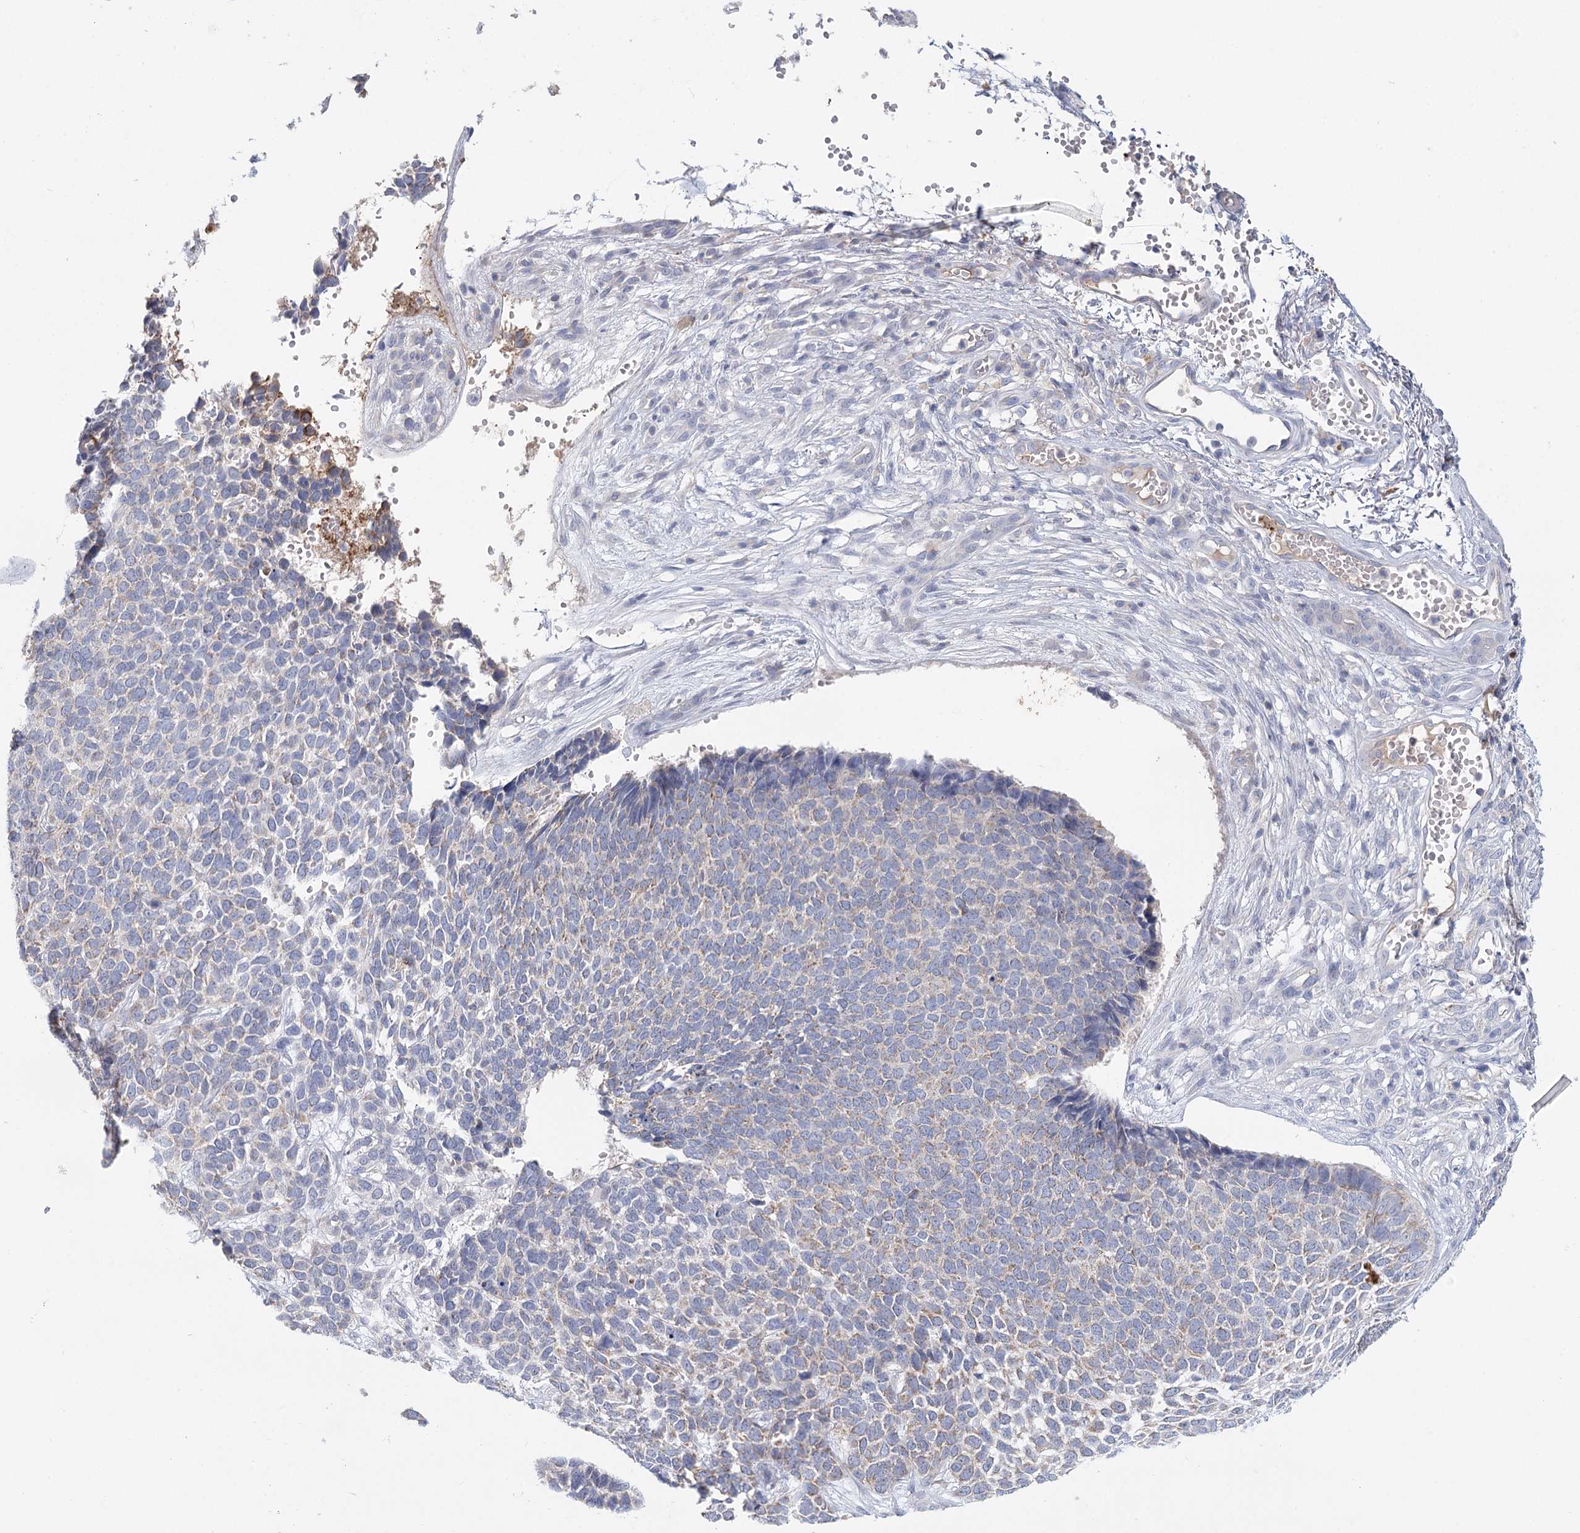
{"staining": {"intensity": "weak", "quantity": "25%-75%", "location": "cytoplasmic/membranous"}, "tissue": "skin cancer", "cell_type": "Tumor cells", "image_type": "cancer", "snomed": [{"axis": "morphology", "description": "Basal cell carcinoma"}, {"axis": "topography", "description": "Skin"}], "caption": "IHC (DAB) staining of human skin cancer (basal cell carcinoma) displays weak cytoplasmic/membranous protein expression in about 25%-75% of tumor cells.", "gene": "ARHGAP44", "patient": {"sex": "female", "age": 84}}